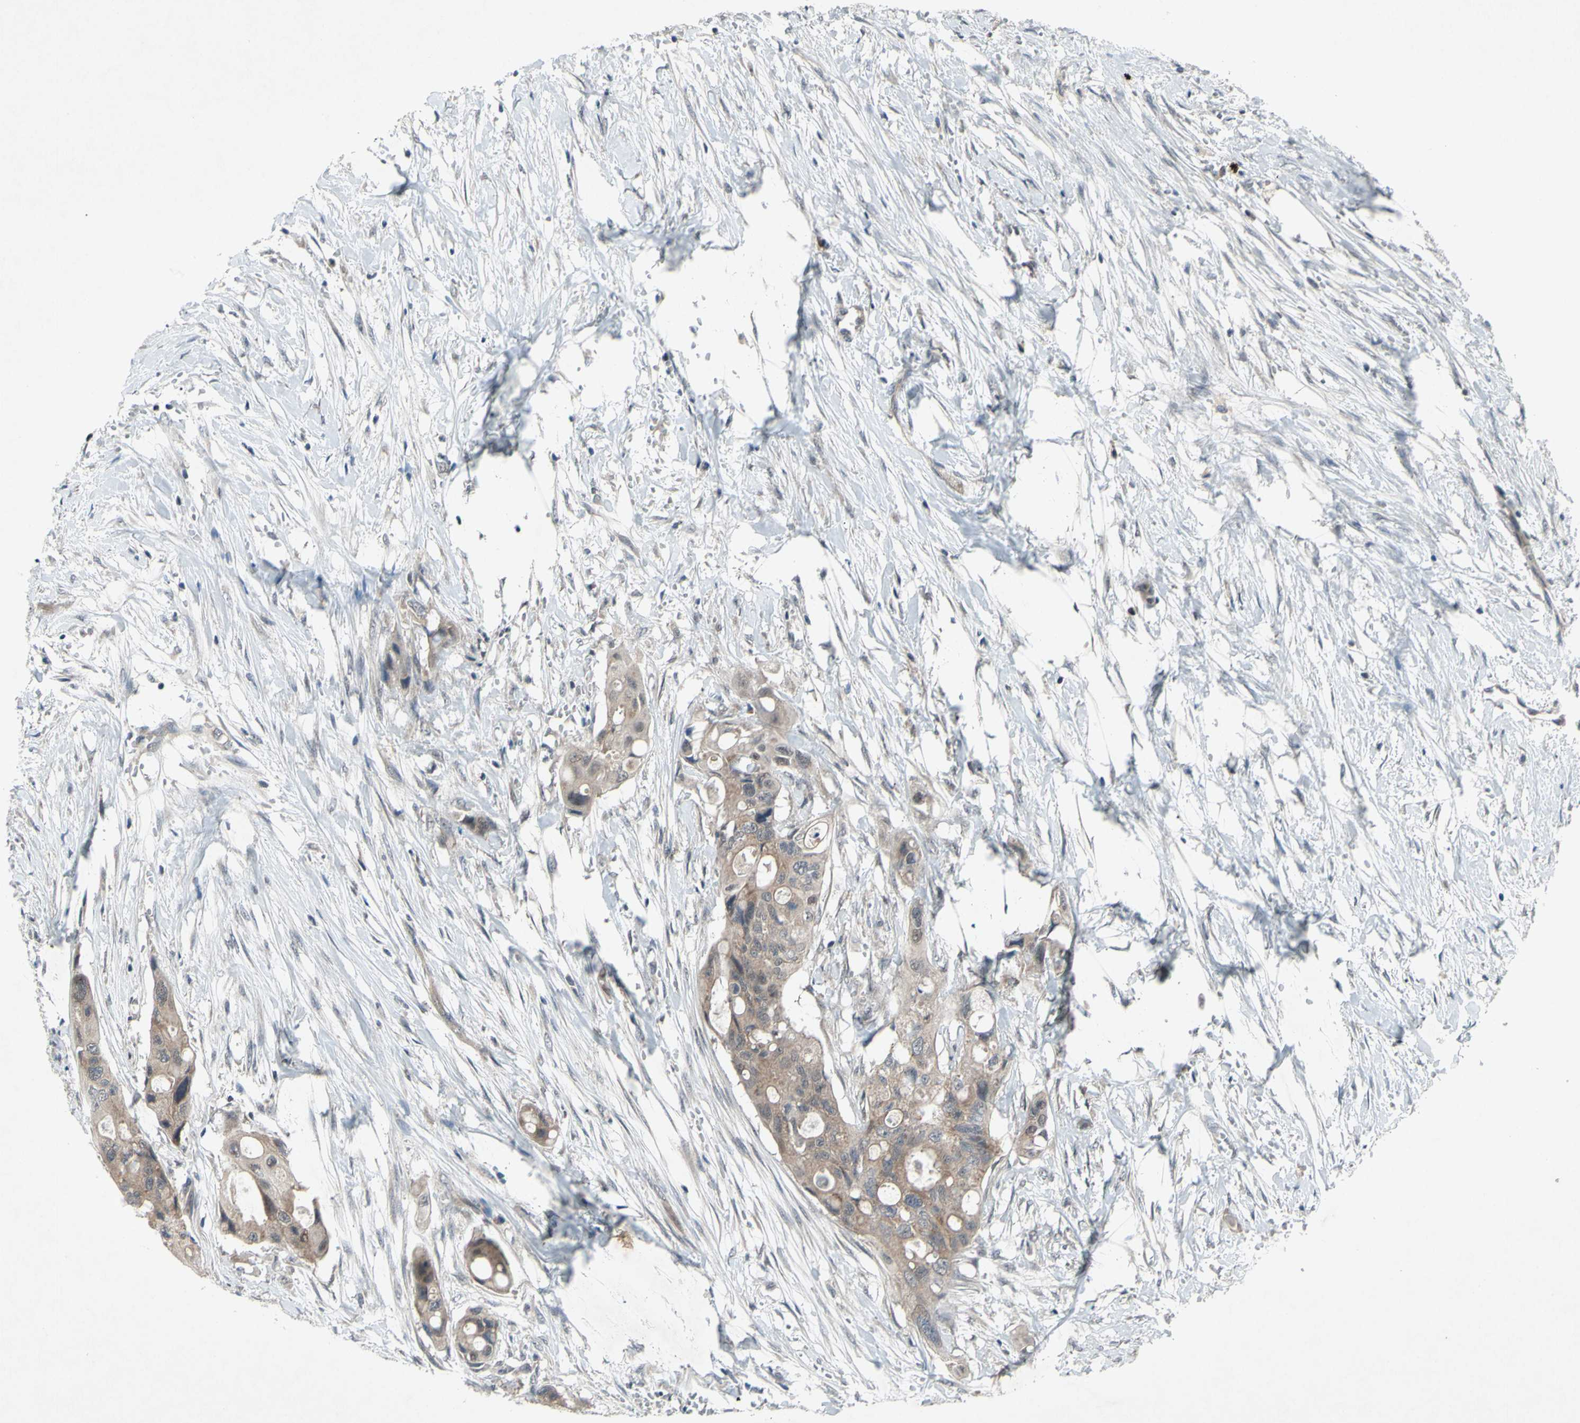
{"staining": {"intensity": "weak", "quantity": ">75%", "location": "cytoplasmic/membranous"}, "tissue": "colorectal cancer", "cell_type": "Tumor cells", "image_type": "cancer", "snomed": [{"axis": "morphology", "description": "Adenocarcinoma, NOS"}, {"axis": "topography", "description": "Colon"}], "caption": "A brown stain labels weak cytoplasmic/membranous positivity of a protein in colorectal cancer (adenocarcinoma) tumor cells. The protein is stained brown, and the nuclei are stained in blue (DAB (3,3'-diaminobenzidine) IHC with brightfield microscopy, high magnification).", "gene": "TRDMT1", "patient": {"sex": "female", "age": 57}}